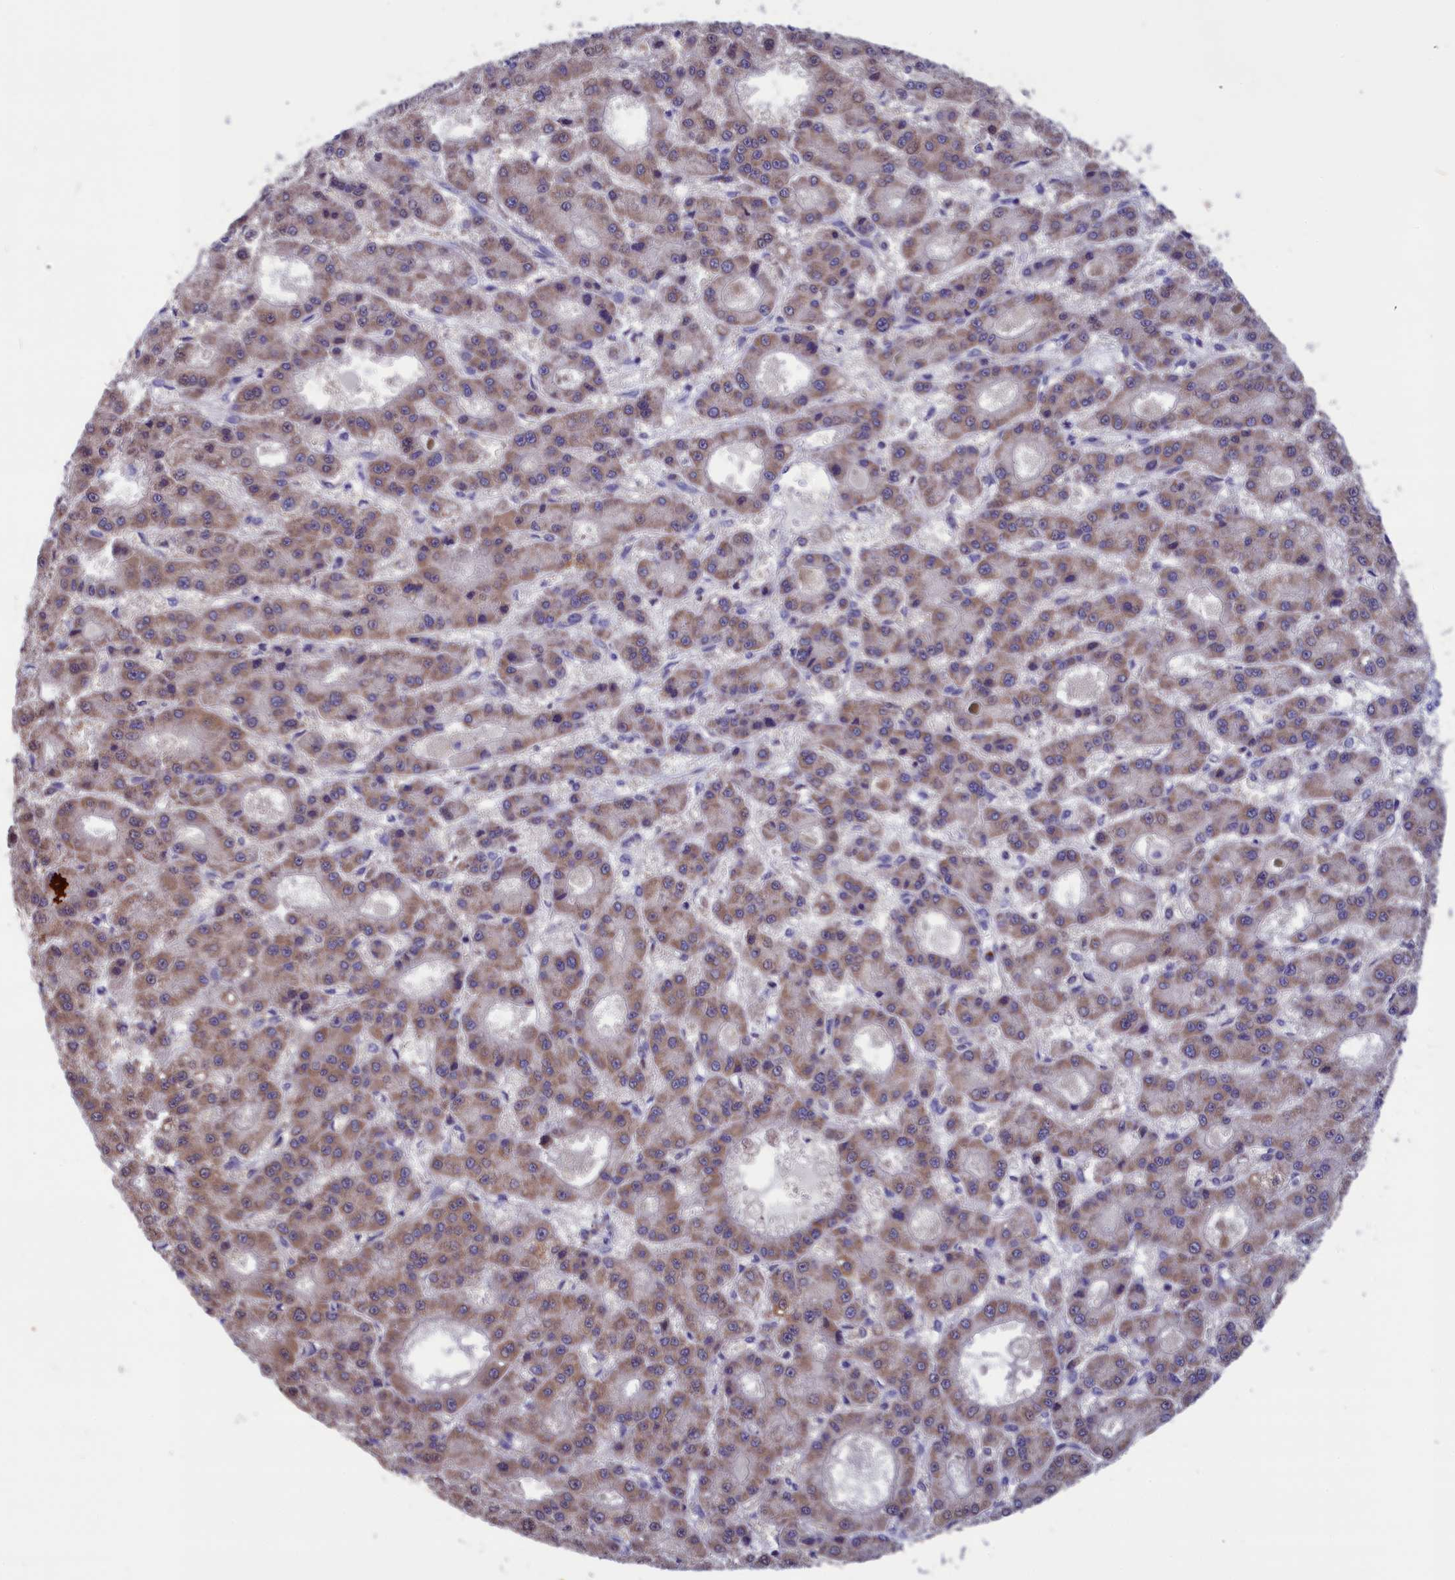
{"staining": {"intensity": "weak", "quantity": ">75%", "location": "cytoplasmic/membranous"}, "tissue": "liver cancer", "cell_type": "Tumor cells", "image_type": "cancer", "snomed": [{"axis": "morphology", "description": "Carcinoma, Hepatocellular, NOS"}, {"axis": "topography", "description": "Liver"}], "caption": "Immunohistochemical staining of hepatocellular carcinoma (liver) demonstrates low levels of weak cytoplasmic/membranous protein positivity in about >75% of tumor cells.", "gene": "TIMM44", "patient": {"sex": "male", "age": 70}}